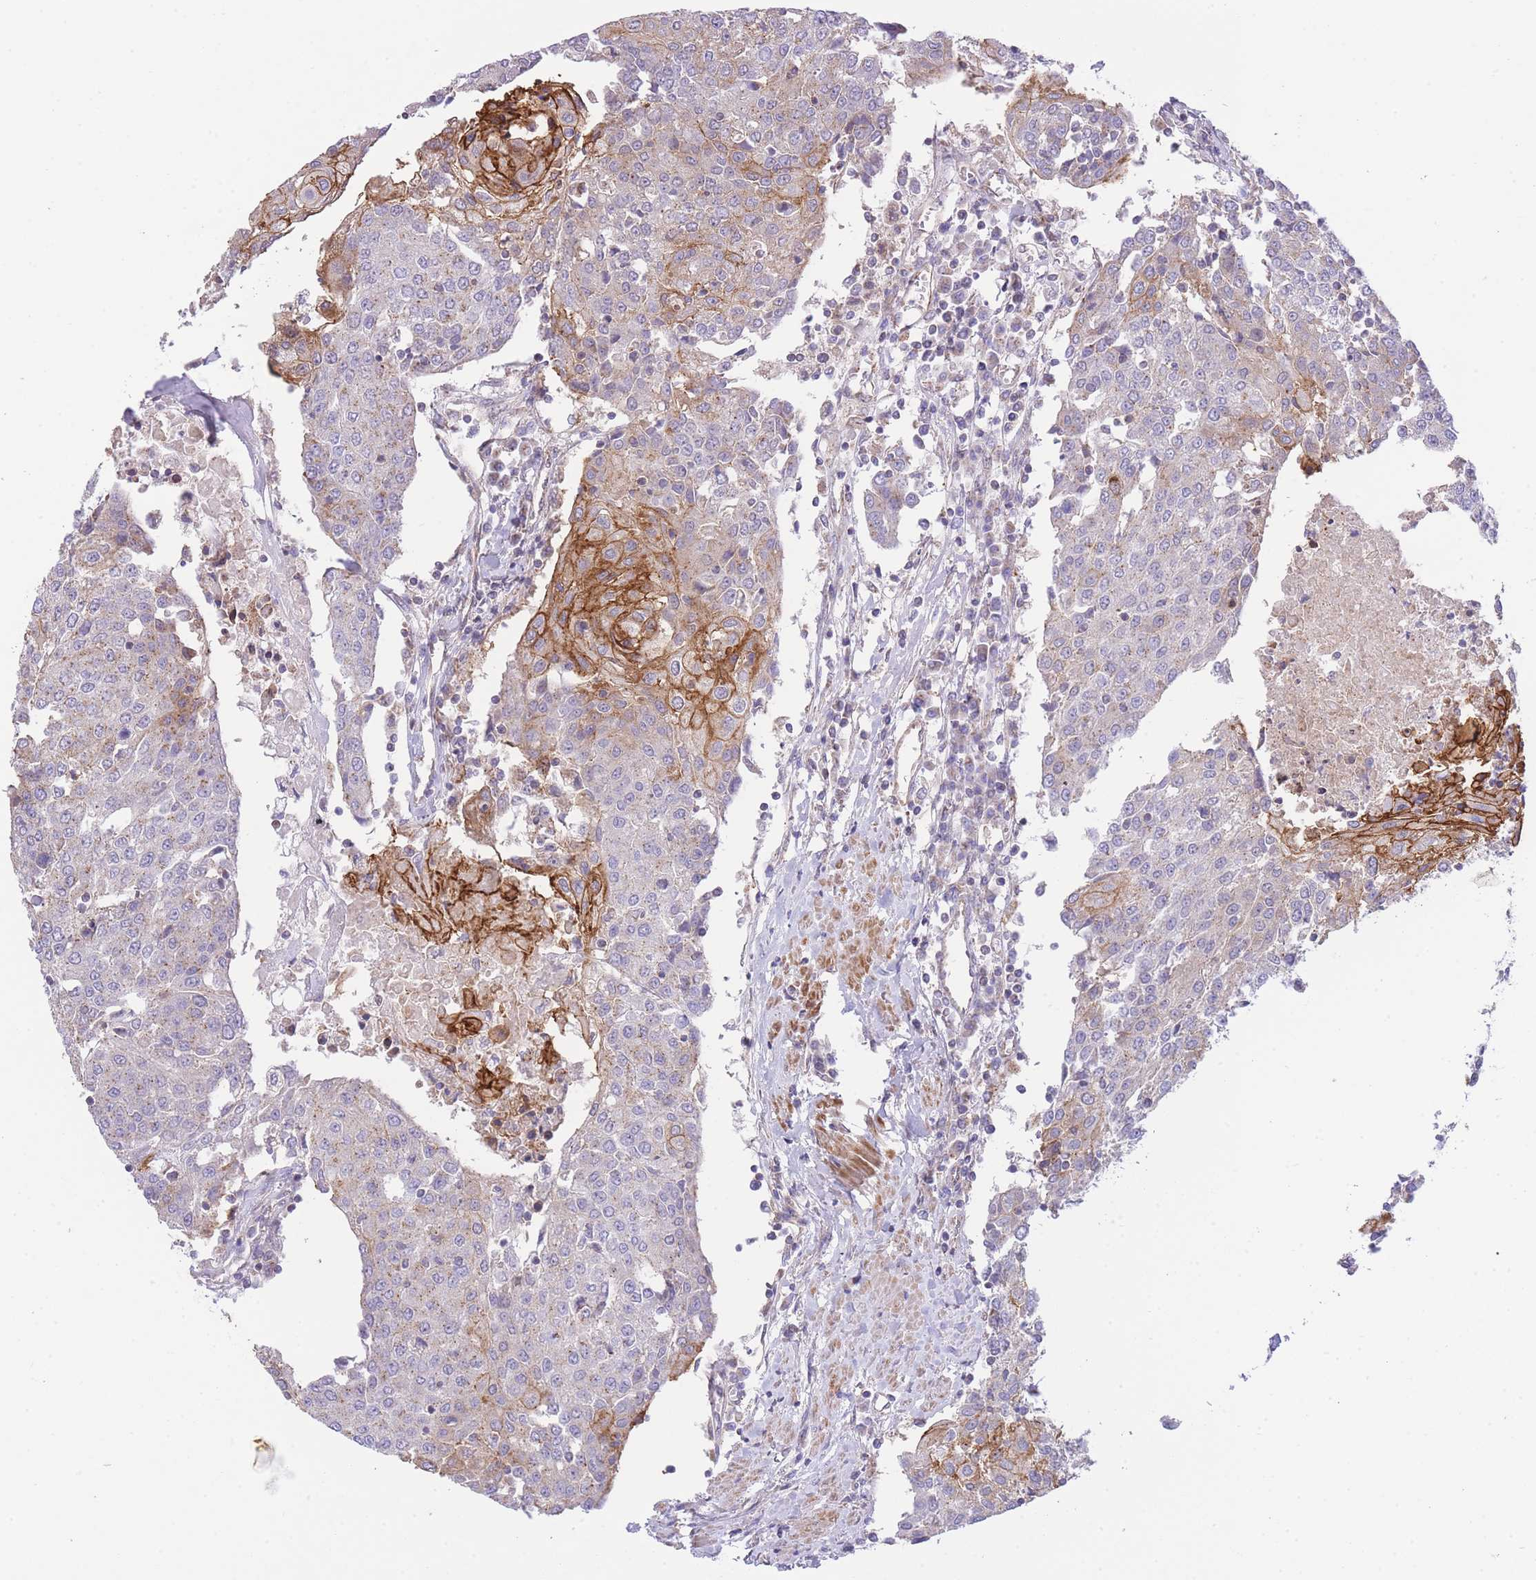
{"staining": {"intensity": "strong", "quantity": "<25%", "location": "cytoplasmic/membranous"}, "tissue": "urothelial cancer", "cell_type": "Tumor cells", "image_type": "cancer", "snomed": [{"axis": "morphology", "description": "Urothelial carcinoma, High grade"}, {"axis": "topography", "description": "Urinary bladder"}], "caption": "Immunohistochemical staining of human urothelial cancer reveals medium levels of strong cytoplasmic/membranous expression in about <25% of tumor cells. The staining was performed using DAB to visualize the protein expression in brown, while the nuclei were stained in blue with hematoxylin (Magnification: 20x).", "gene": "CTBP1", "patient": {"sex": "female", "age": 85}}